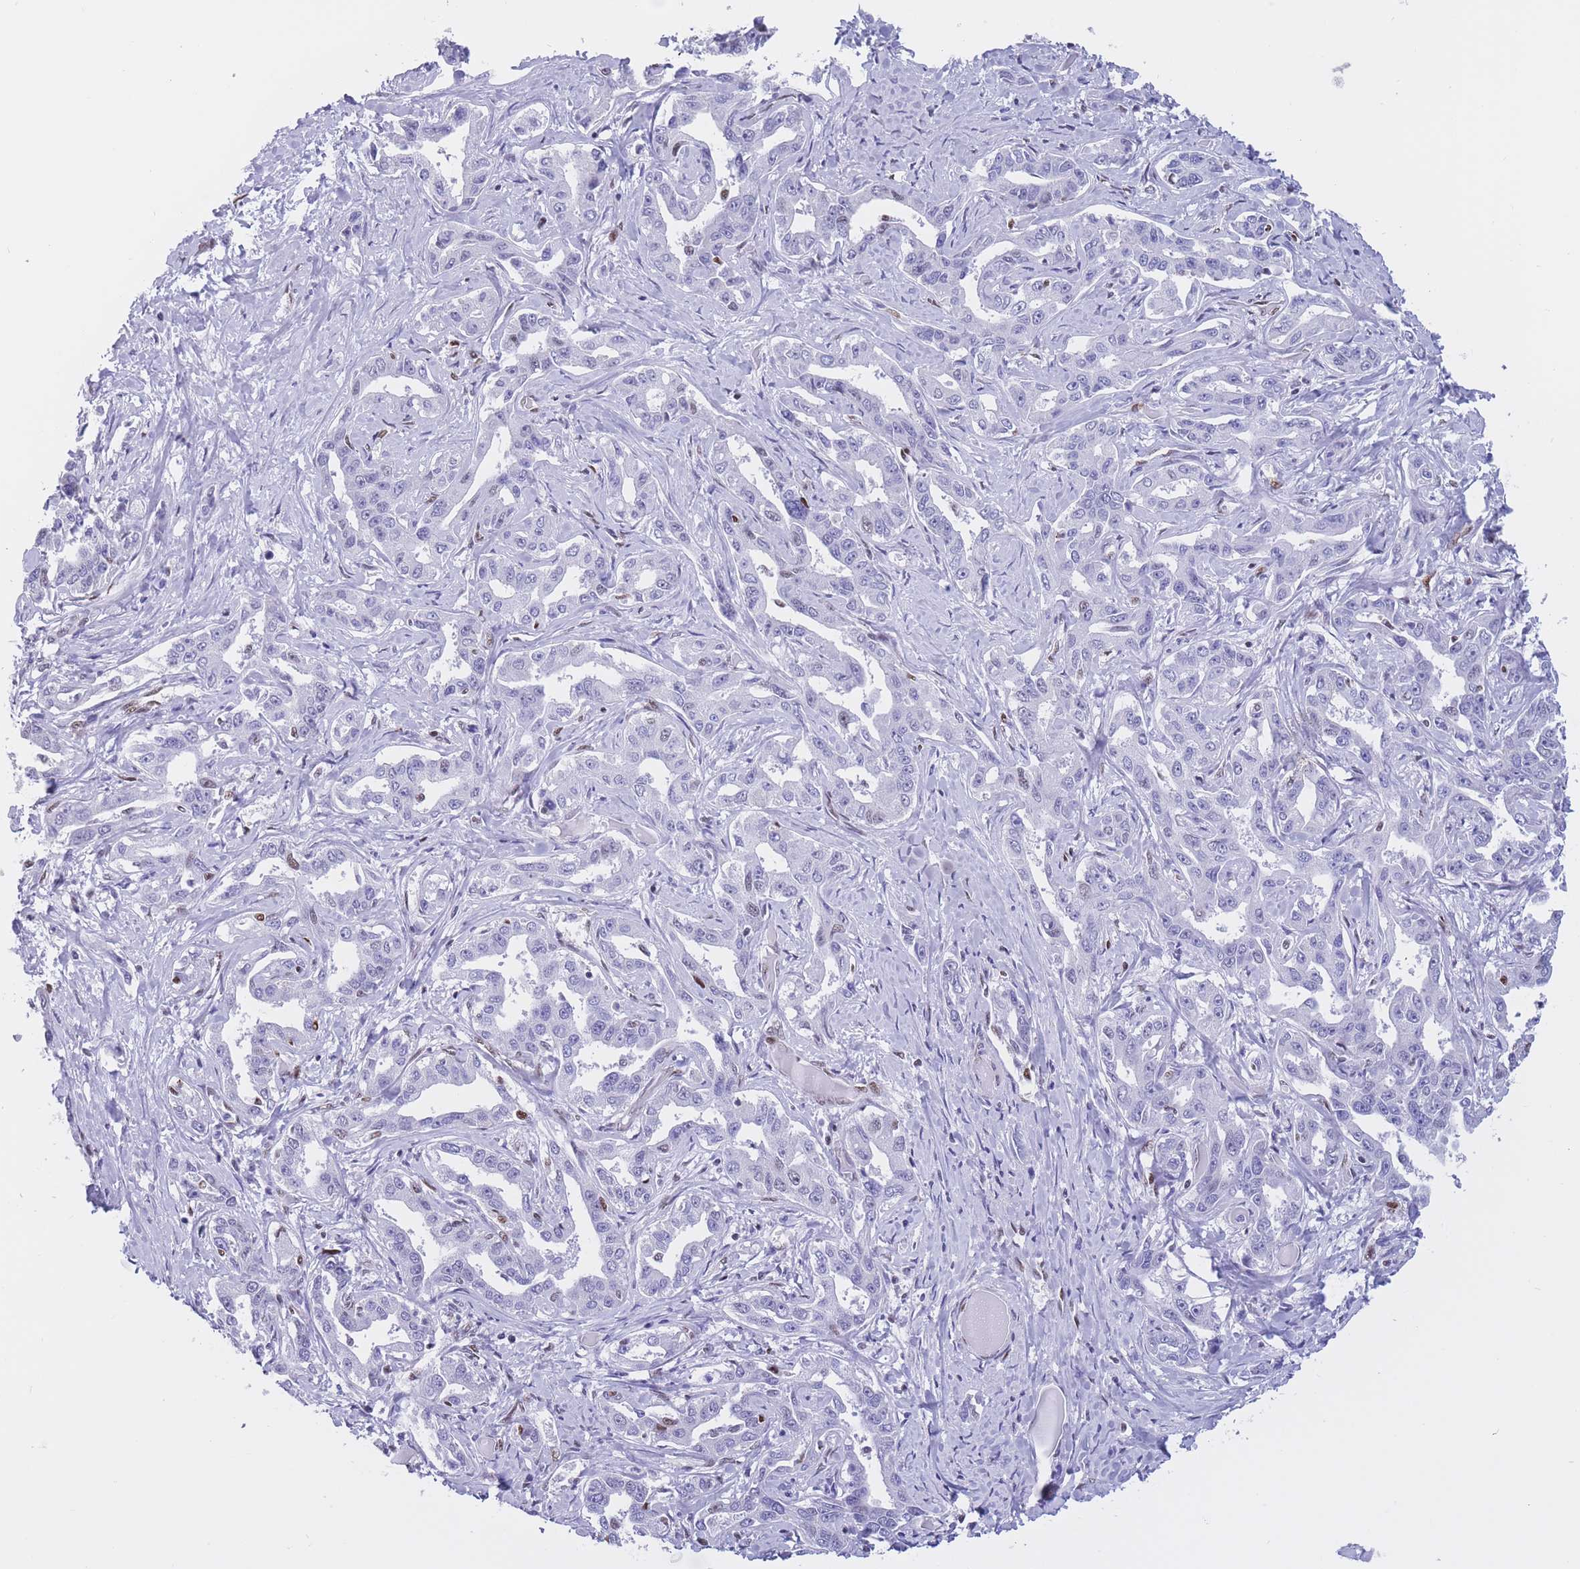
{"staining": {"intensity": "negative", "quantity": "none", "location": "none"}, "tissue": "liver cancer", "cell_type": "Tumor cells", "image_type": "cancer", "snomed": [{"axis": "morphology", "description": "Cholangiocarcinoma"}, {"axis": "topography", "description": "Liver"}], "caption": "Image shows no significant protein staining in tumor cells of liver cholangiocarcinoma. The staining is performed using DAB (3,3'-diaminobenzidine) brown chromogen with nuclei counter-stained in using hematoxylin.", "gene": "NASP", "patient": {"sex": "male", "age": 59}}